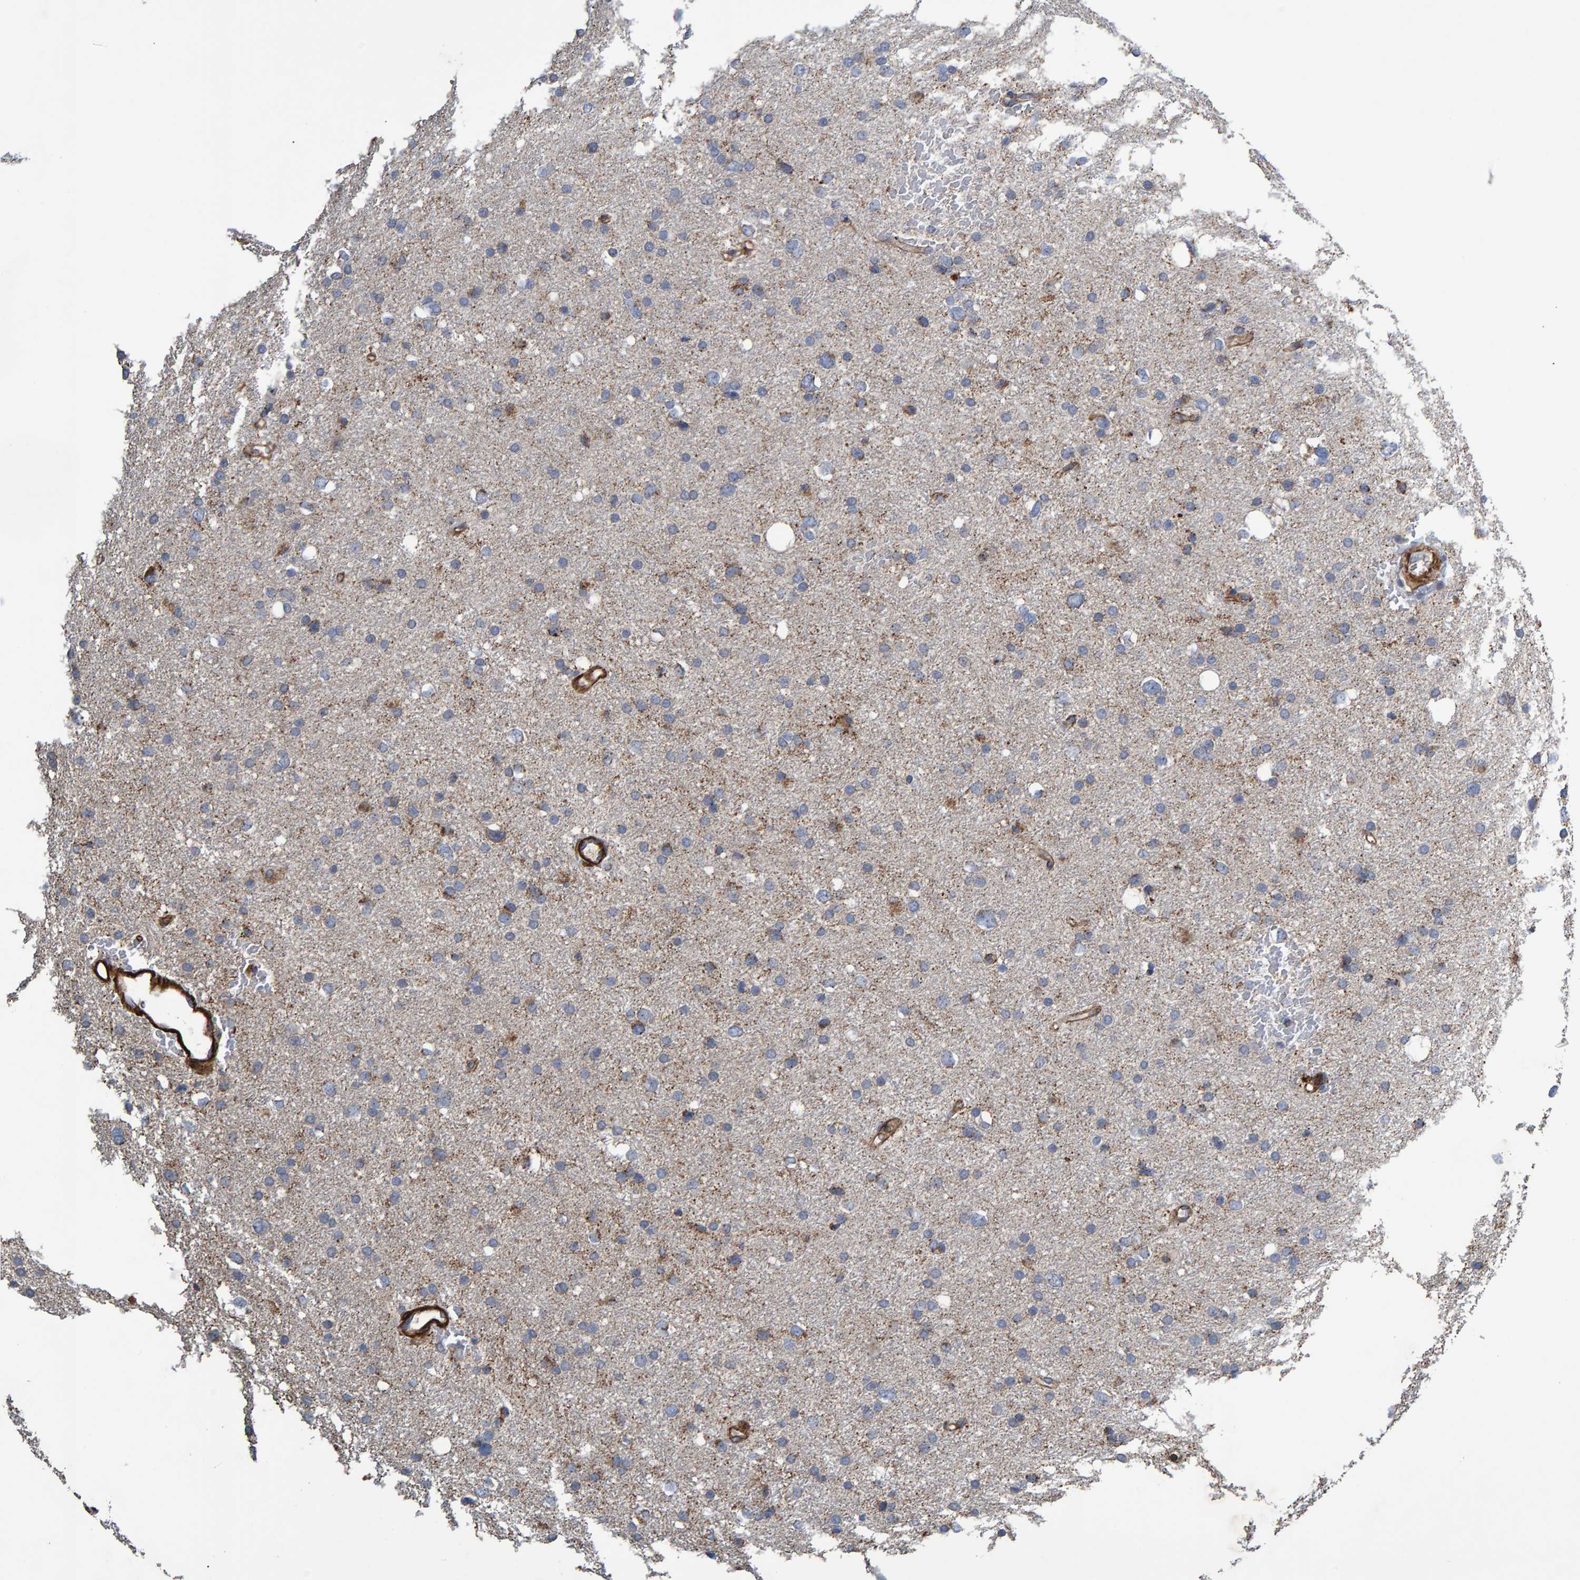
{"staining": {"intensity": "weak", "quantity": "<25%", "location": "cytoplasmic/membranous"}, "tissue": "glioma", "cell_type": "Tumor cells", "image_type": "cancer", "snomed": [{"axis": "morphology", "description": "Glioma, malignant, Low grade"}, {"axis": "topography", "description": "Brain"}], "caption": "DAB (3,3'-diaminobenzidine) immunohistochemical staining of glioma demonstrates no significant expression in tumor cells.", "gene": "SLIT2", "patient": {"sex": "female", "age": 37}}